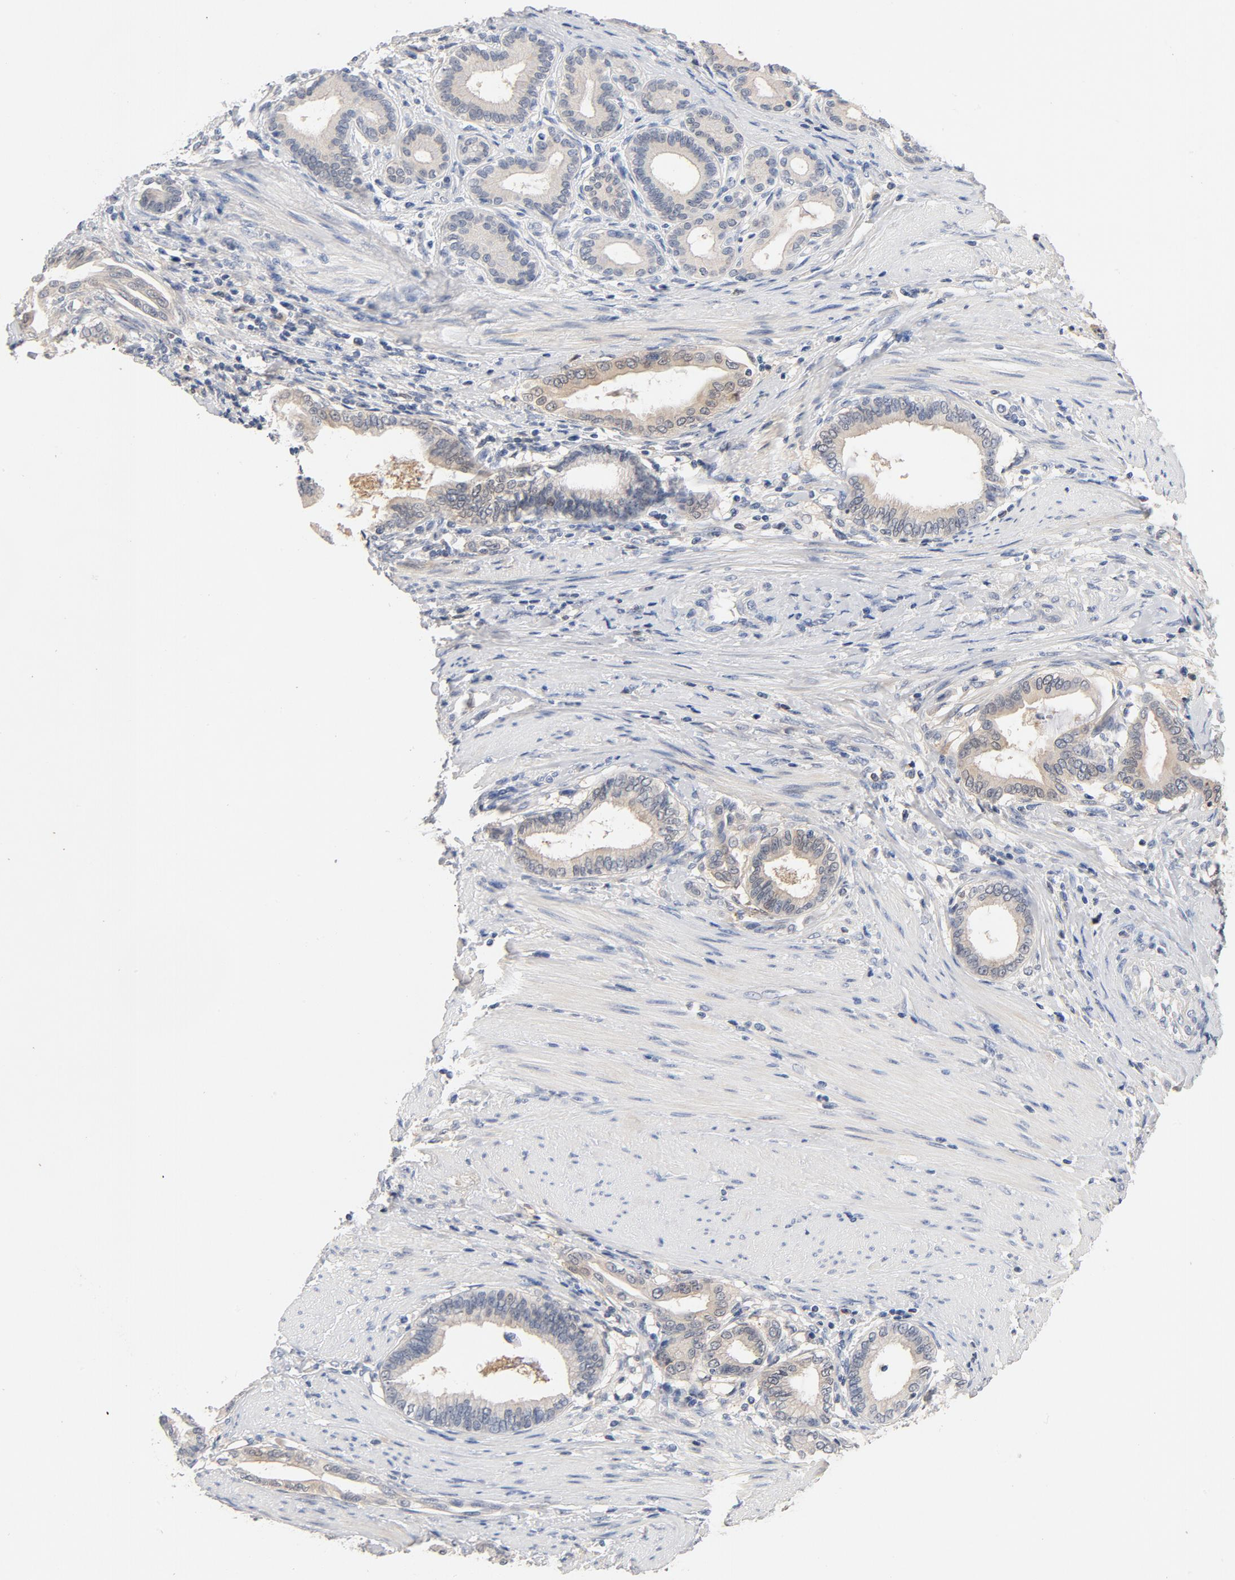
{"staining": {"intensity": "weak", "quantity": "25%-75%", "location": "cytoplasmic/membranous"}, "tissue": "pancreatic cancer", "cell_type": "Tumor cells", "image_type": "cancer", "snomed": [{"axis": "morphology", "description": "Adenocarcinoma, NOS"}, {"axis": "topography", "description": "Pancreas"}], "caption": "This photomicrograph exhibits immunohistochemistry staining of pancreatic cancer (adenocarcinoma), with low weak cytoplasmic/membranous expression in about 25%-75% of tumor cells.", "gene": "STAT1", "patient": {"sex": "female", "age": 64}}